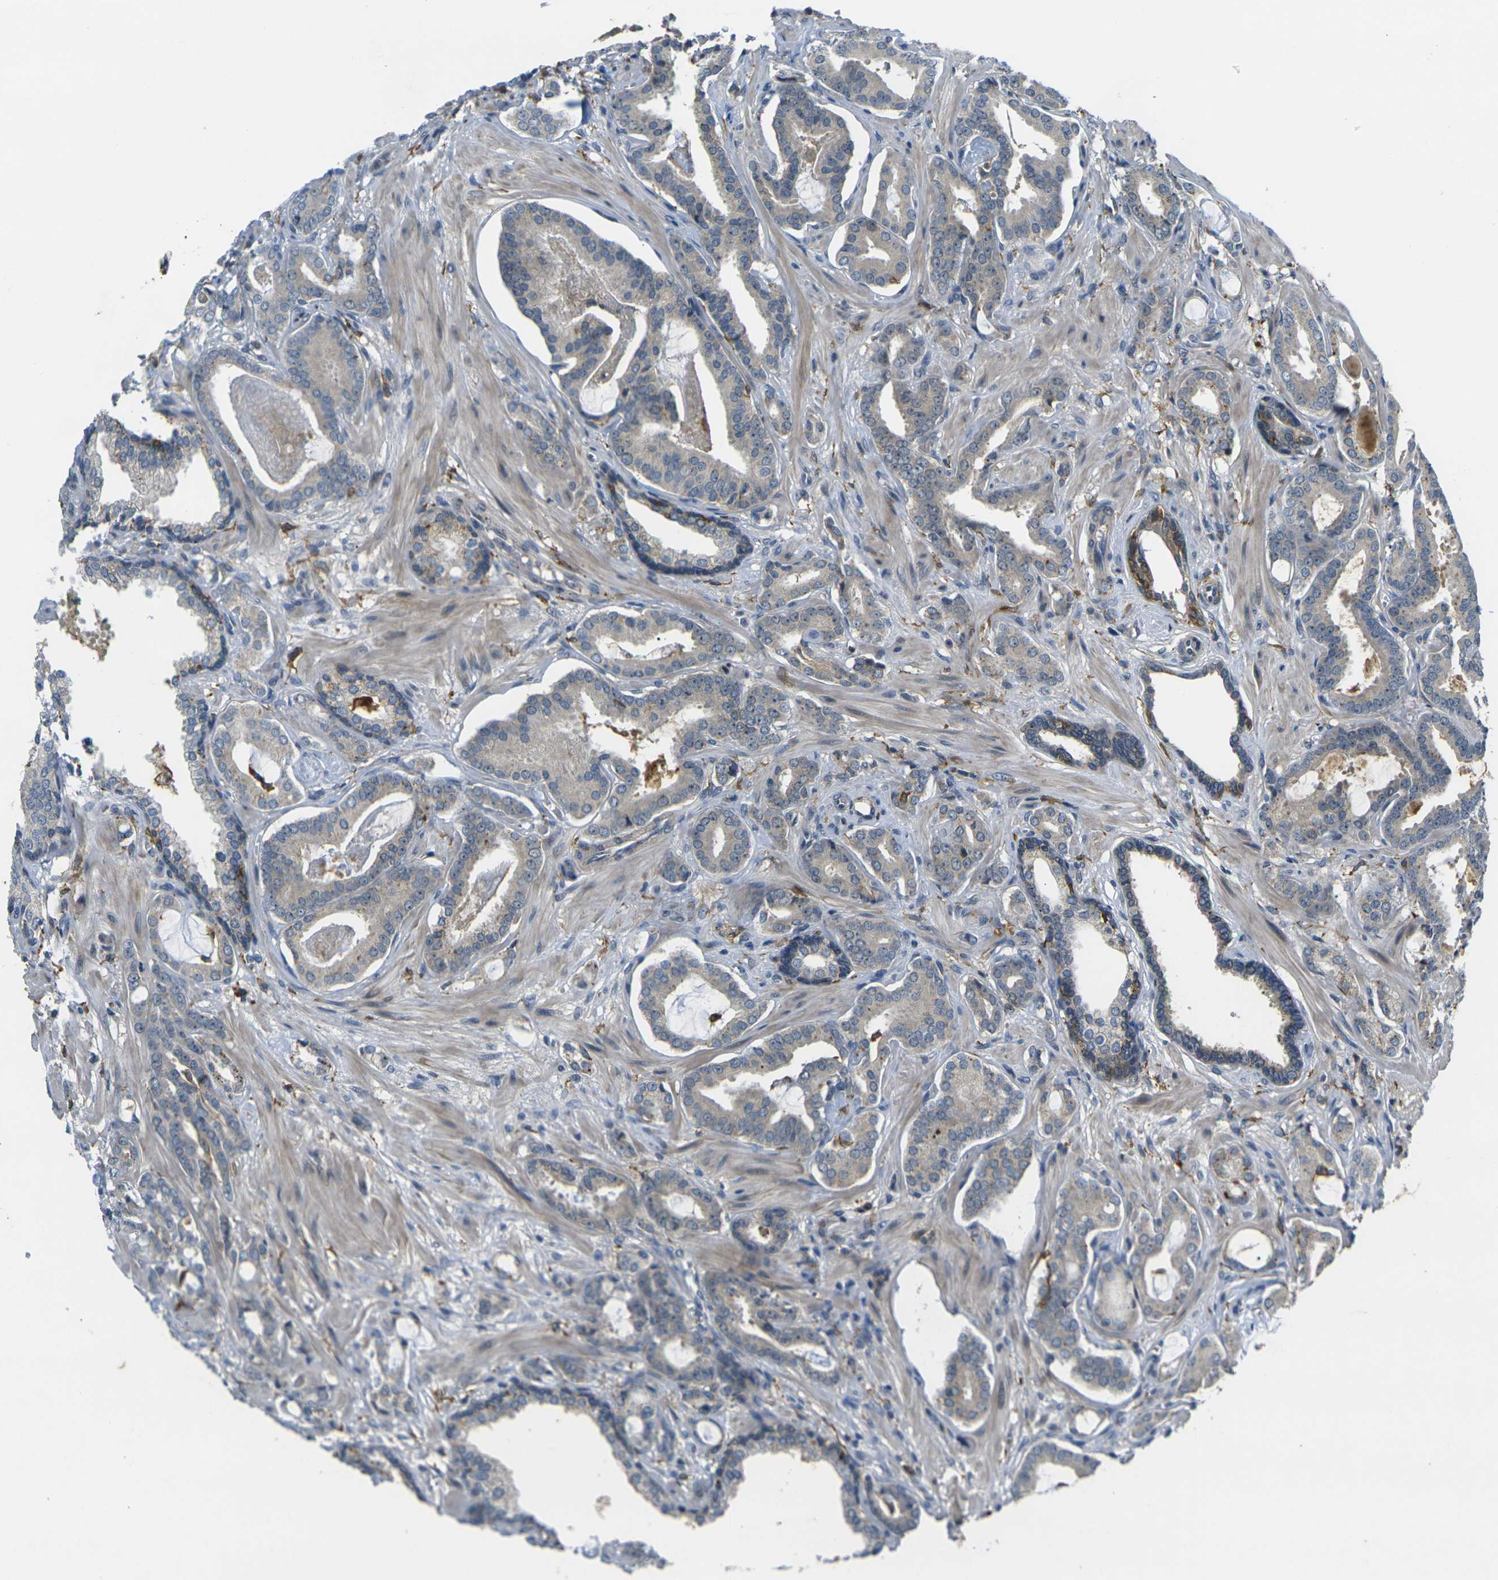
{"staining": {"intensity": "weak", "quantity": "25%-75%", "location": "cytoplasmic/membranous"}, "tissue": "prostate cancer", "cell_type": "Tumor cells", "image_type": "cancer", "snomed": [{"axis": "morphology", "description": "Adenocarcinoma, Low grade"}, {"axis": "topography", "description": "Prostate"}], "caption": "Low-grade adenocarcinoma (prostate) stained with DAB immunohistochemistry reveals low levels of weak cytoplasmic/membranous staining in about 25%-75% of tumor cells.", "gene": "PIGL", "patient": {"sex": "male", "age": 53}}